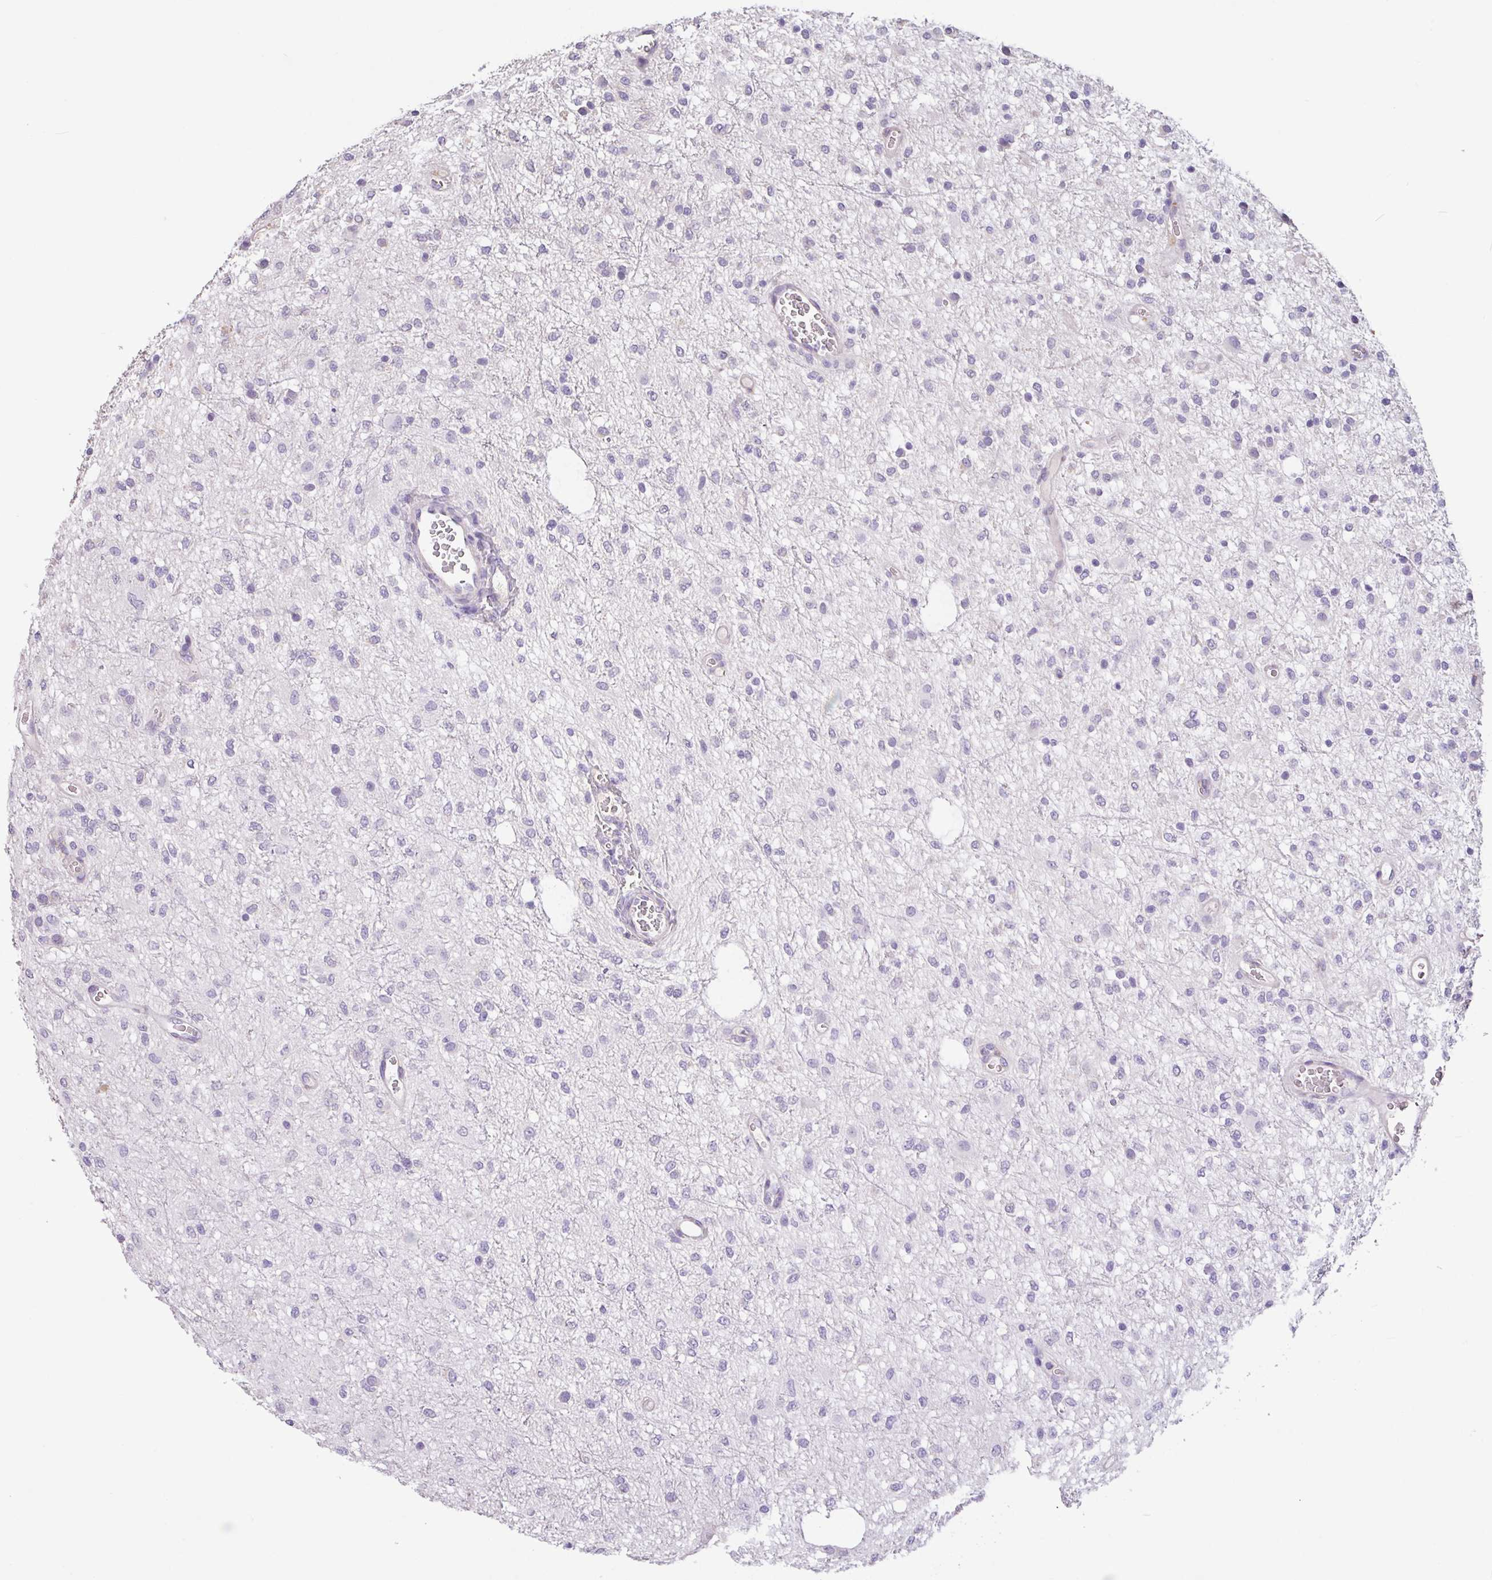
{"staining": {"intensity": "negative", "quantity": "none", "location": "none"}, "tissue": "glioma", "cell_type": "Tumor cells", "image_type": "cancer", "snomed": [{"axis": "morphology", "description": "Glioma, malignant, Low grade"}, {"axis": "topography", "description": "Cerebellum"}], "caption": "Glioma stained for a protein using IHC displays no expression tumor cells.", "gene": "ZG16", "patient": {"sex": "female", "age": 5}}